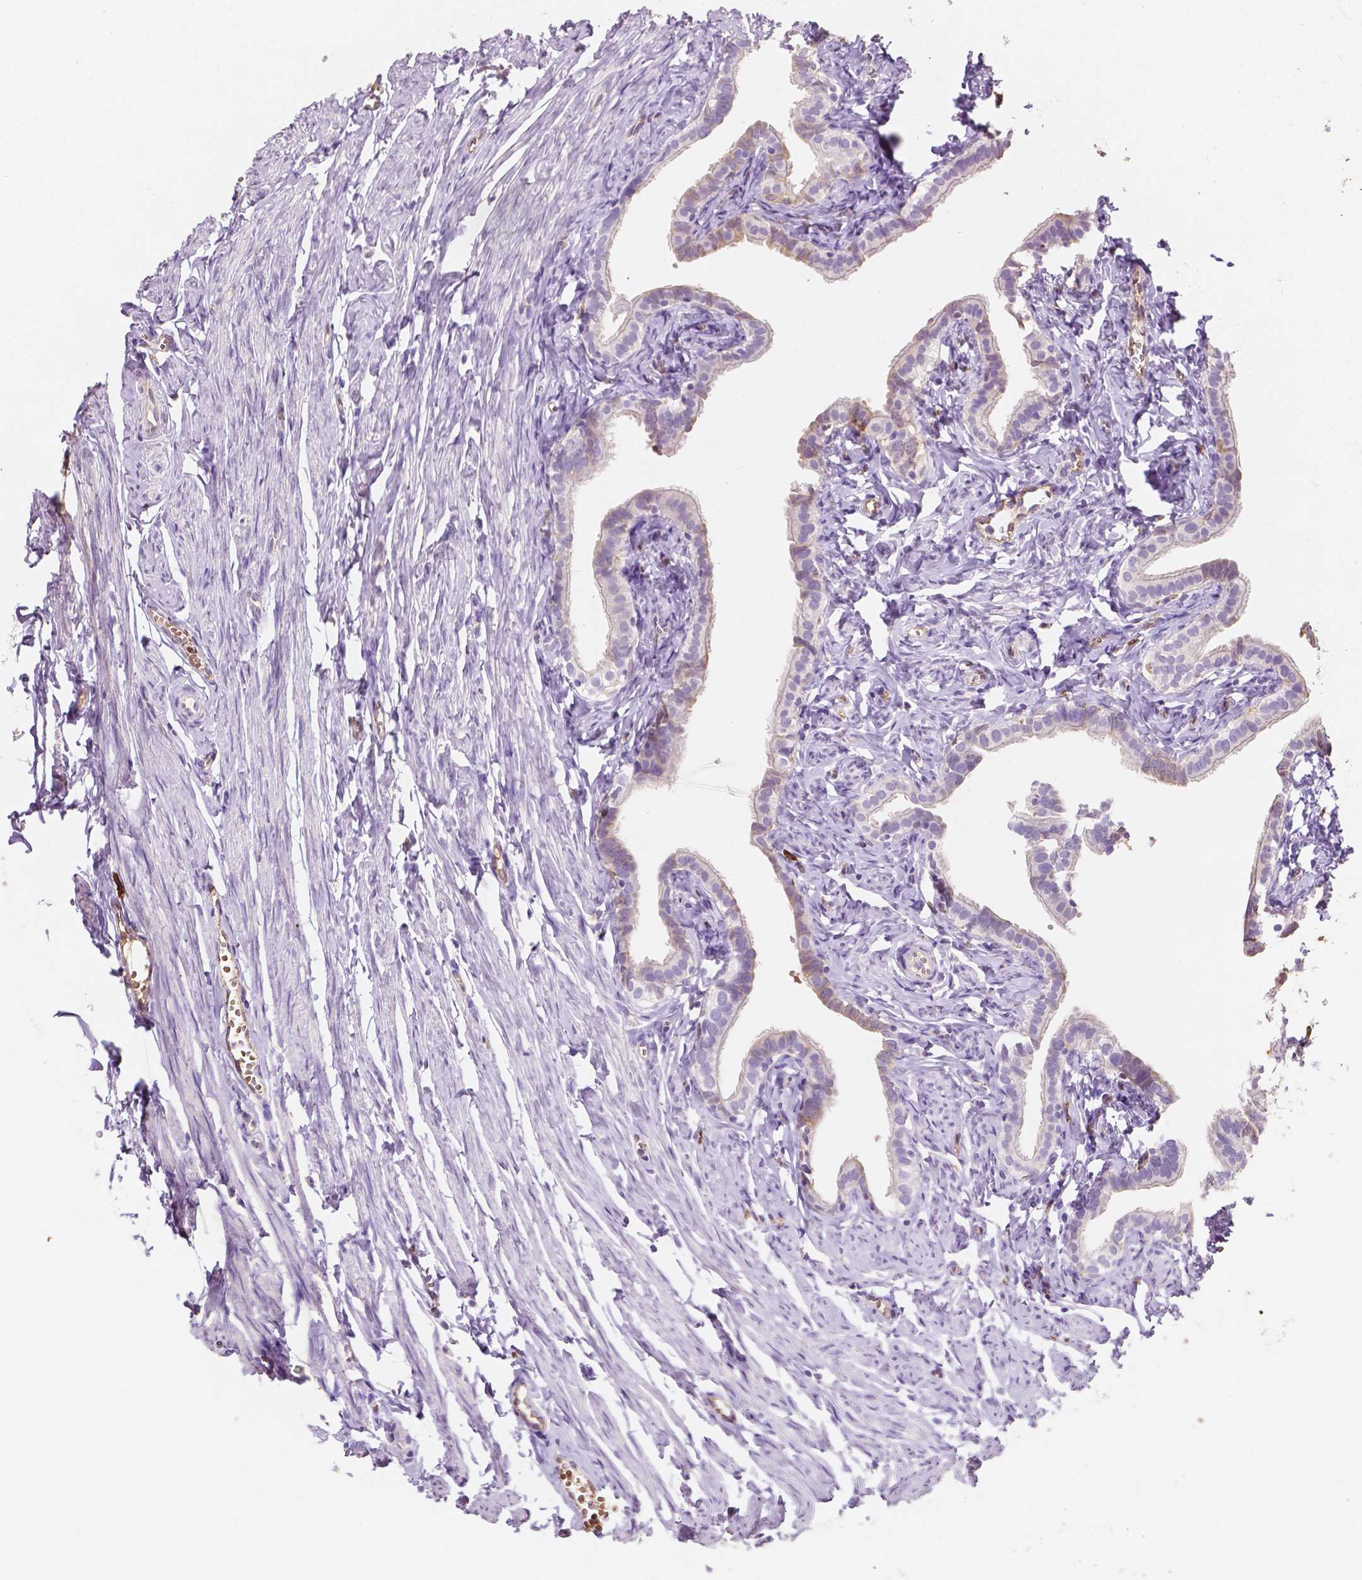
{"staining": {"intensity": "negative", "quantity": "none", "location": "none"}, "tissue": "fallopian tube", "cell_type": "Glandular cells", "image_type": "normal", "snomed": [{"axis": "morphology", "description": "Normal tissue, NOS"}, {"axis": "topography", "description": "Fallopian tube"}], "caption": "This is an IHC photomicrograph of unremarkable human fallopian tube. There is no staining in glandular cells.", "gene": "SLC22A4", "patient": {"sex": "female", "age": 41}}